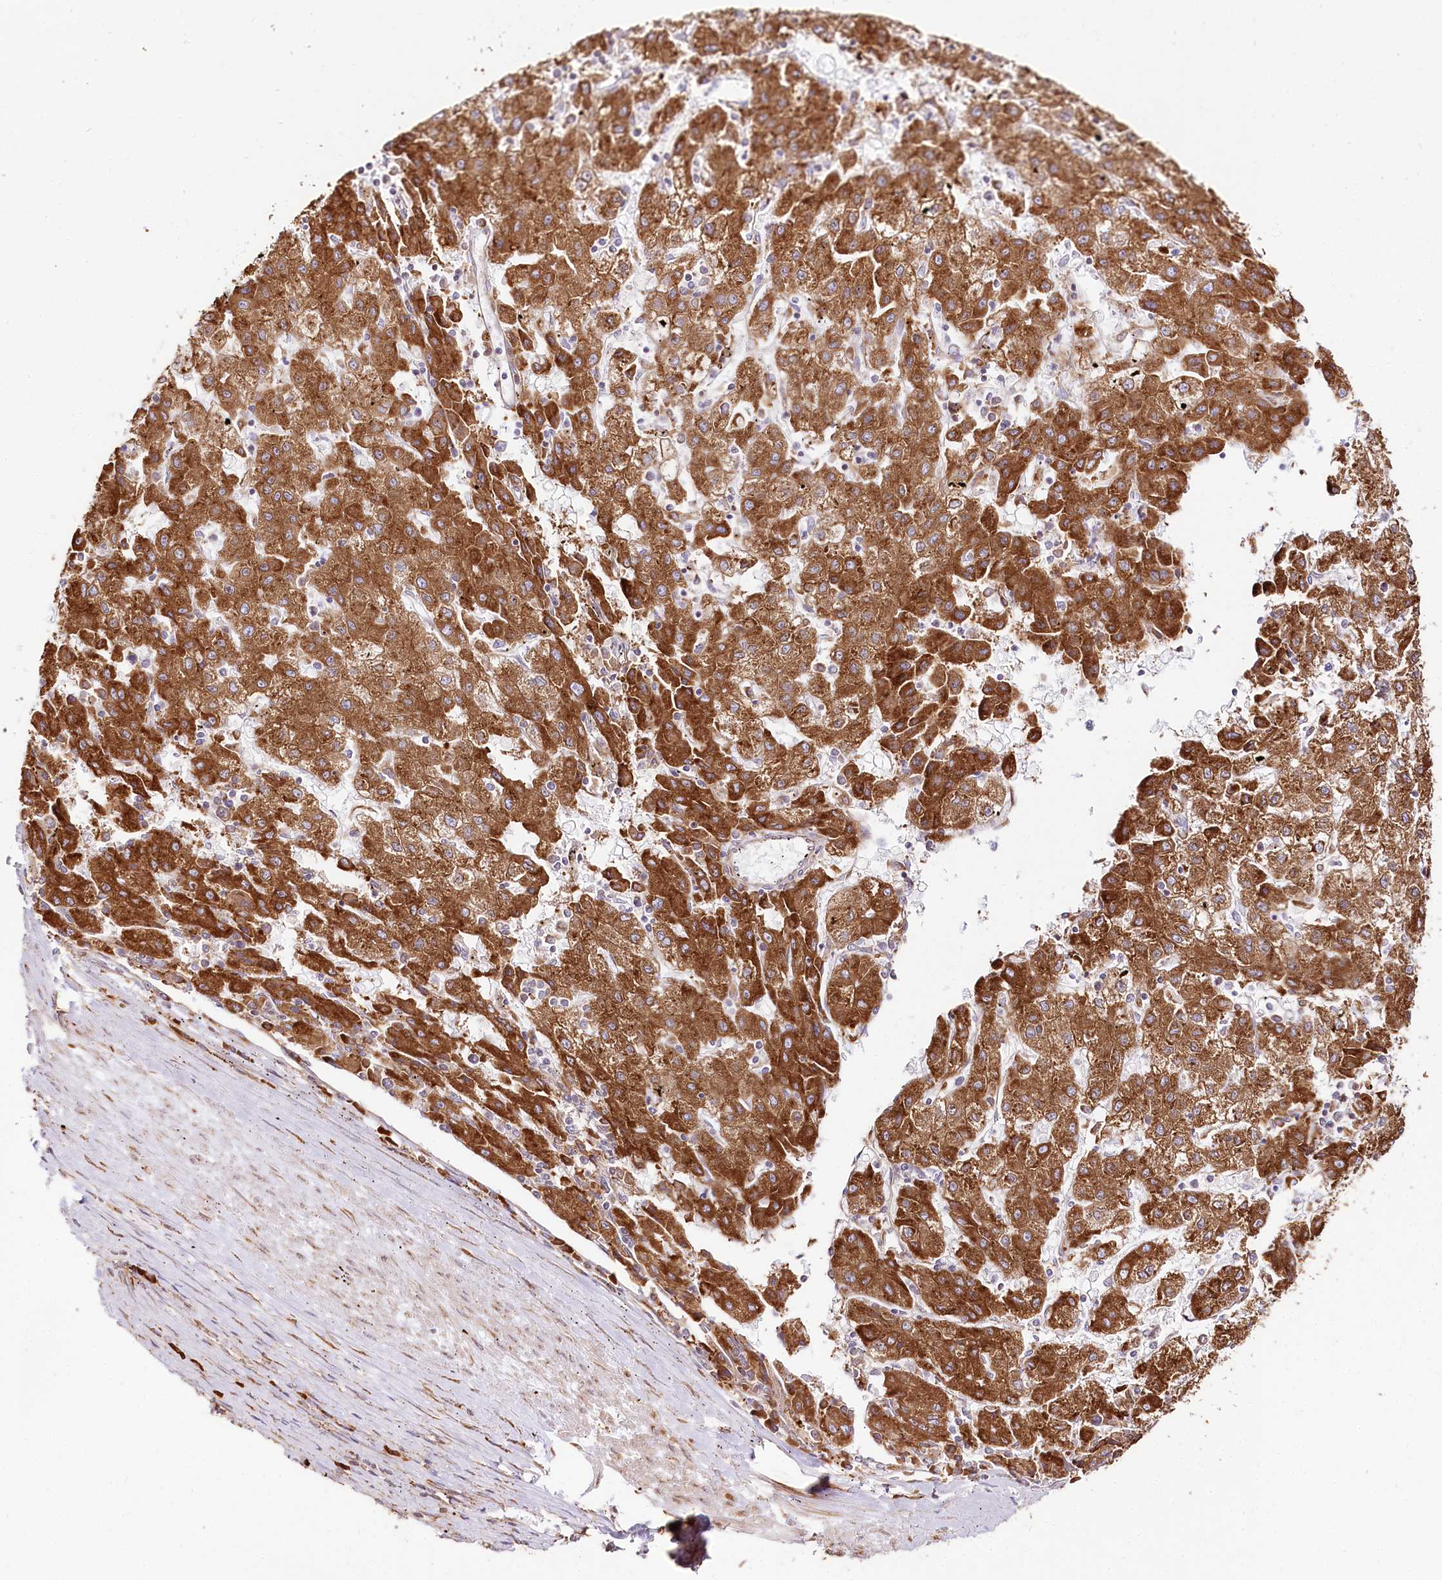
{"staining": {"intensity": "strong", "quantity": ">75%", "location": "cytoplasmic/membranous"}, "tissue": "liver cancer", "cell_type": "Tumor cells", "image_type": "cancer", "snomed": [{"axis": "morphology", "description": "Carcinoma, Hepatocellular, NOS"}, {"axis": "topography", "description": "Liver"}], "caption": "A brown stain labels strong cytoplasmic/membranous positivity of a protein in human hepatocellular carcinoma (liver) tumor cells.", "gene": "CNPY2", "patient": {"sex": "male", "age": 72}}